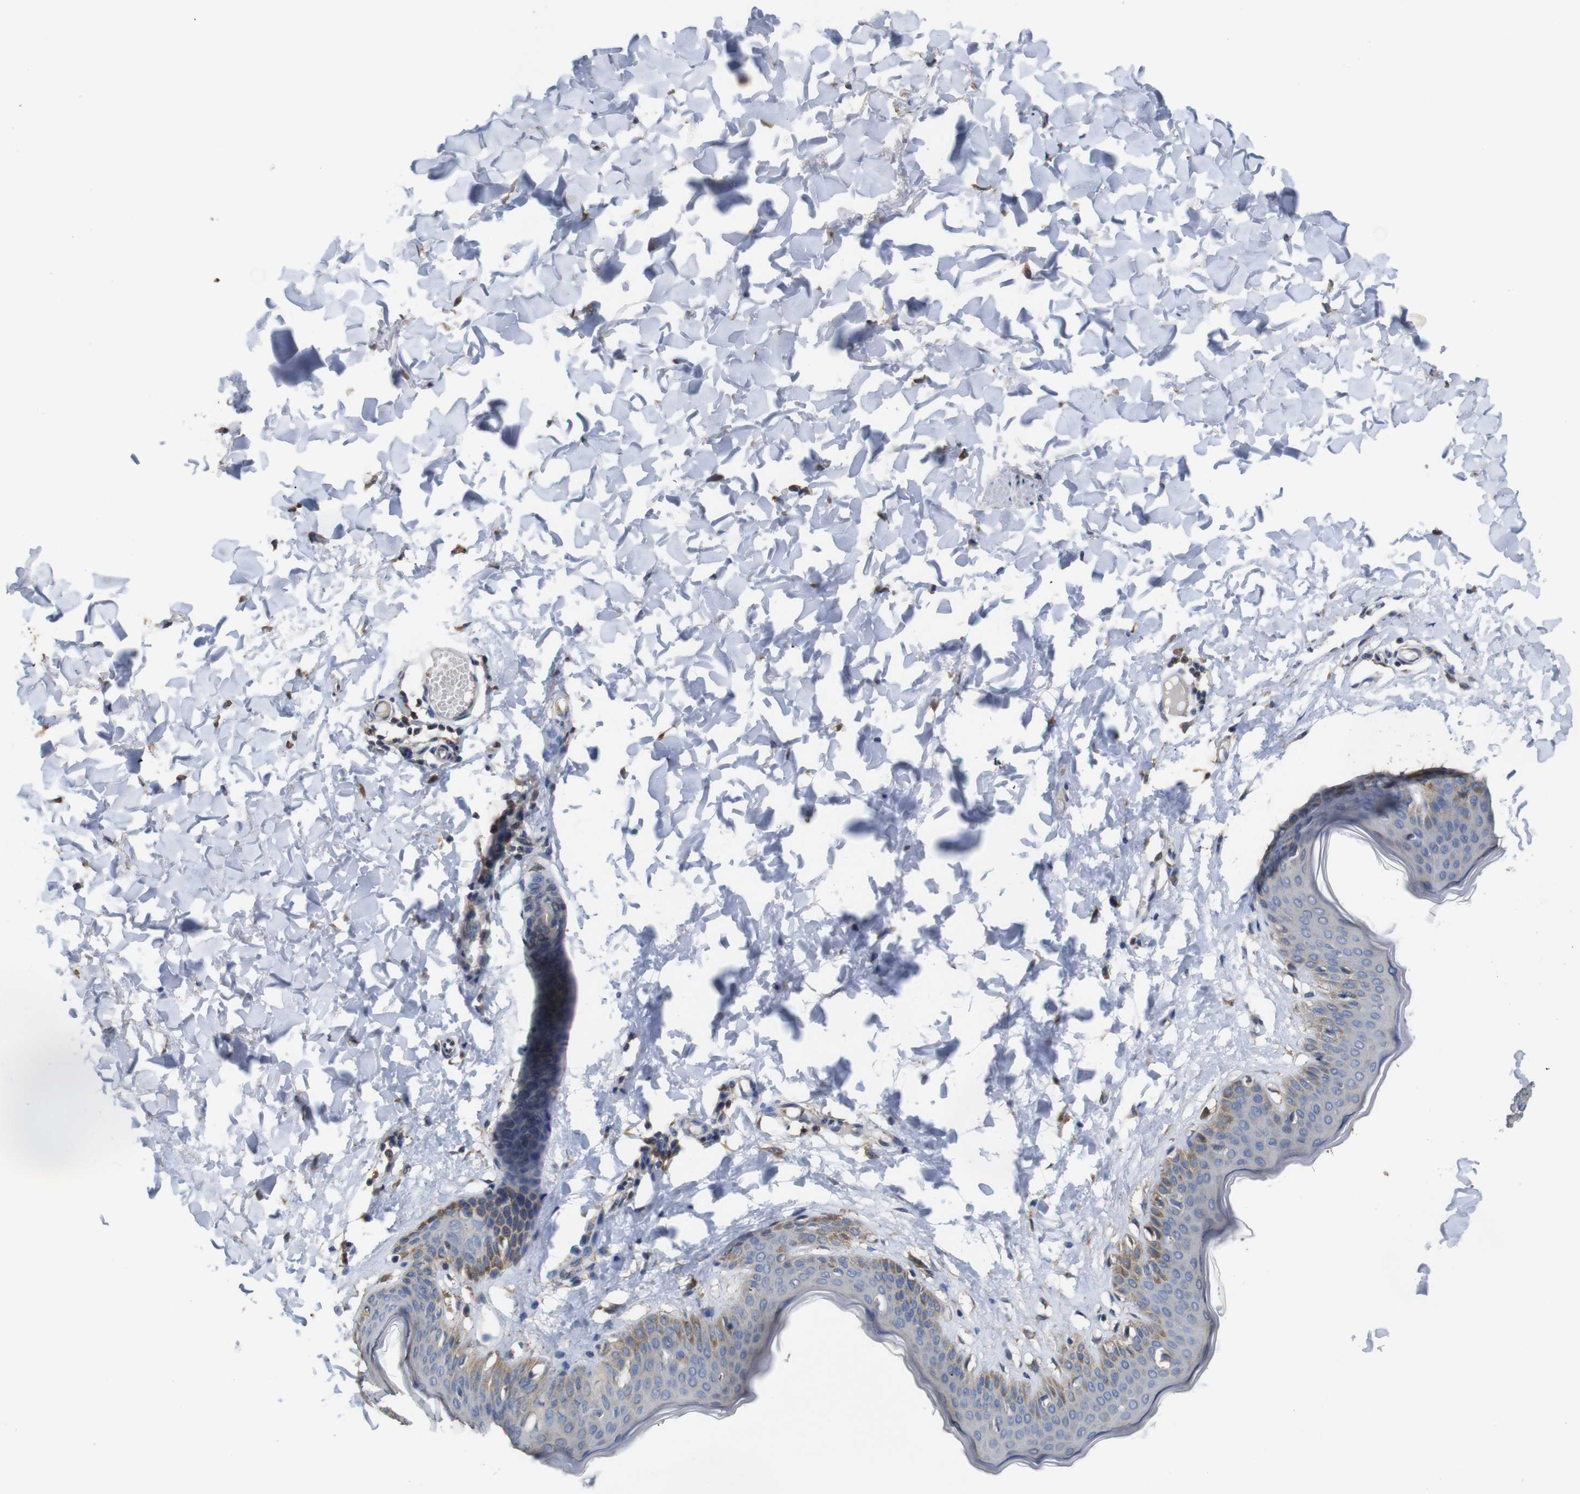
{"staining": {"intensity": "moderate", "quantity": ">75%", "location": "cytoplasmic/membranous"}, "tissue": "skin", "cell_type": "Fibroblasts", "image_type": "normal", "snomed": [{"axis": "morphology", "description": "Normal tissue, NOS"}, {"axis": "topography", "description": "Skin"}], "caption": "Approximately >75% of fibroblasts in benign skin display moderate cytoplasmic/membranous protein expression as visualized by brown immunohistochemical staining.", "gene": "ARHGAP24", "patient": {"sex": "female", "age": 17}}